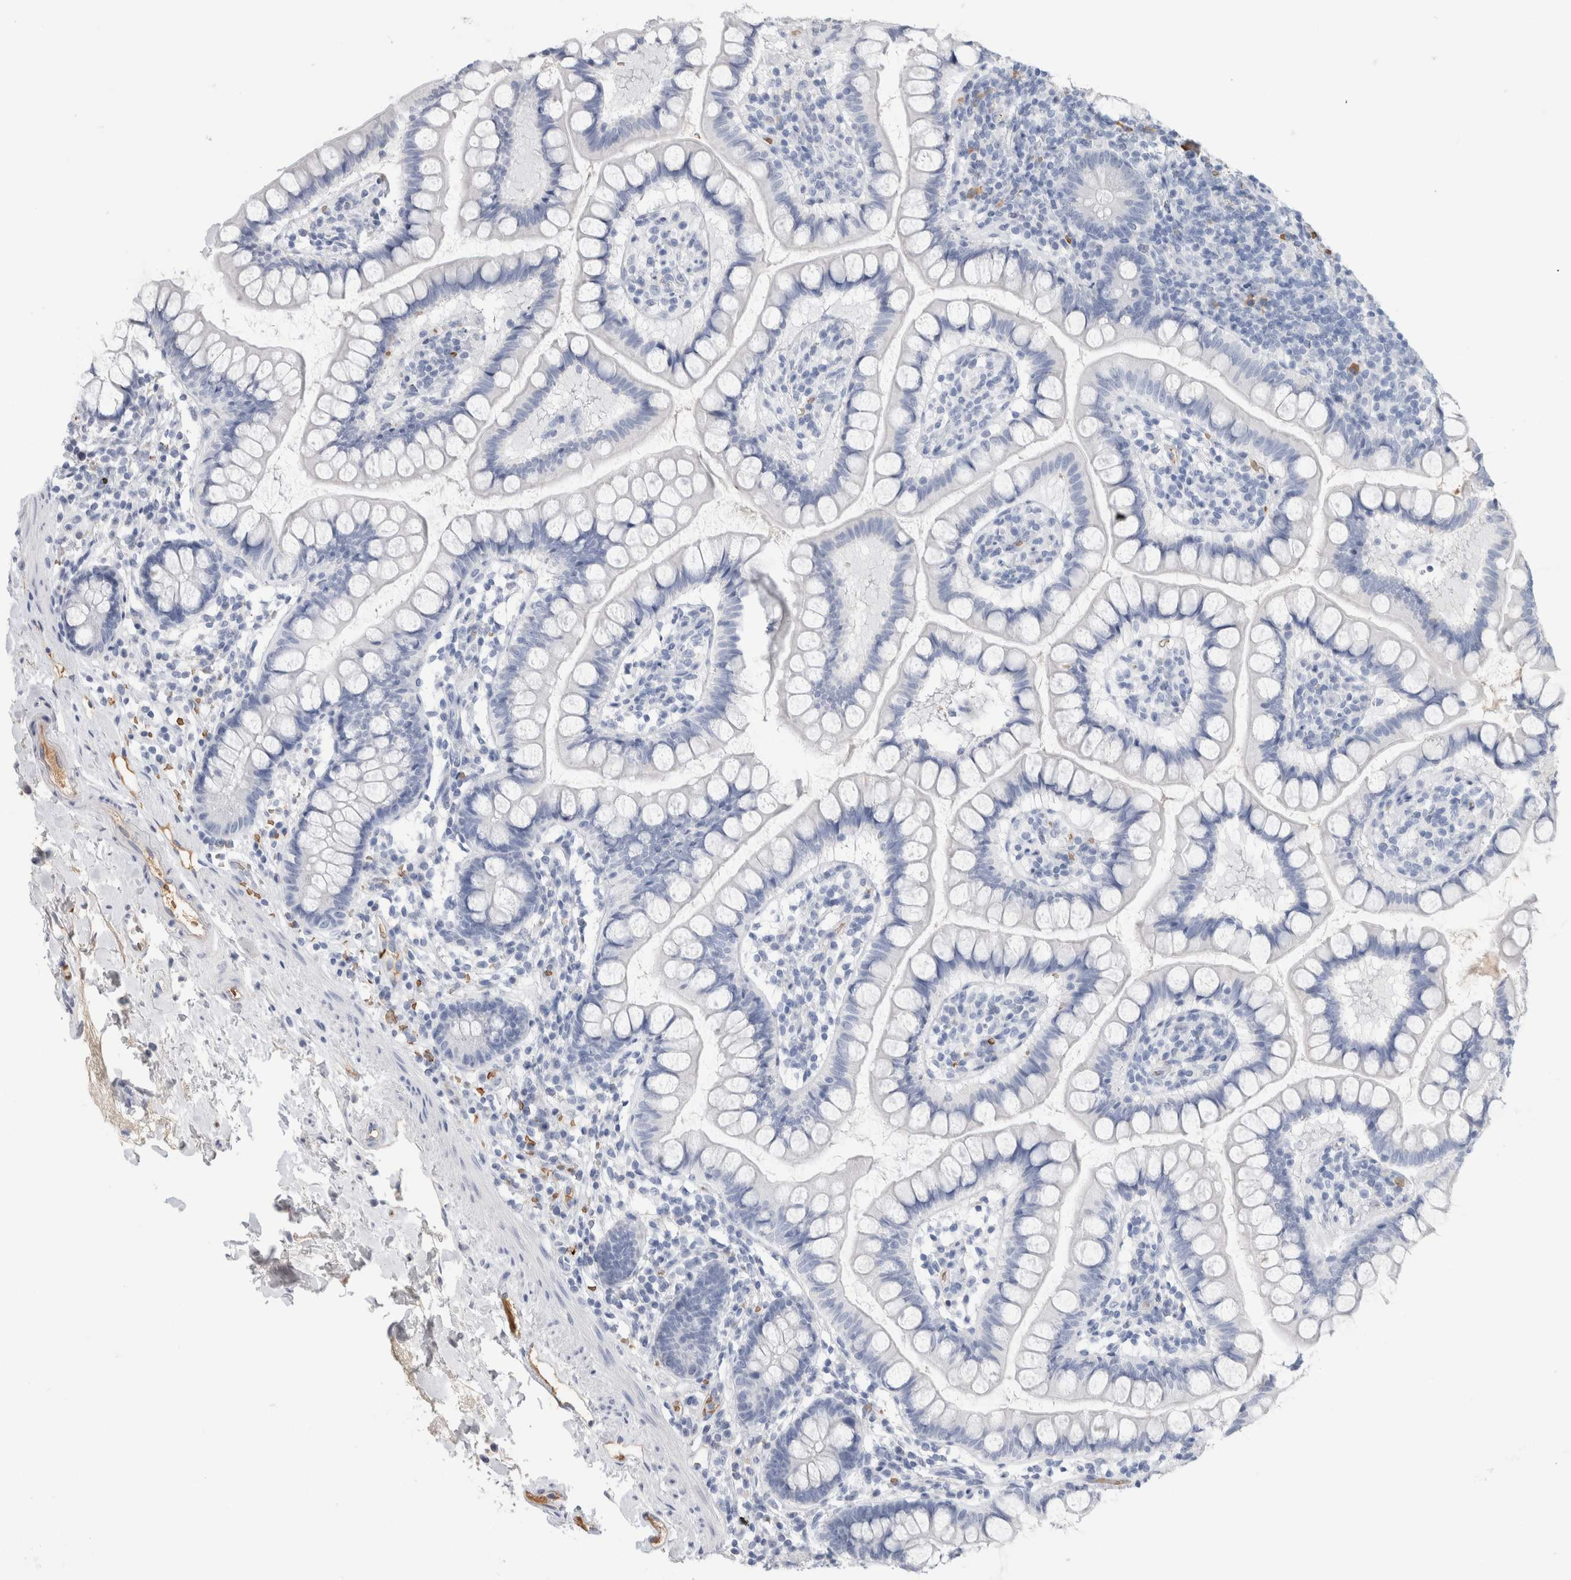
{"staining": {"intensity": "negative", "quantity": "none", "location": "none"}, "tissue": "small intestine", "cell_type": "Glandular cells", "image_type": "normal", "snomed": [{"axis": "morphology", "description": "Normal tissue, NOS"}, {"axis": "topography", "description": "Small intestine"}], "caption": "This is an IHC histopathology image of normal small intestine. There is no positivity in glandular cells.", "gene": "CA1", "patient": {"sex": "female", "age": 84}}